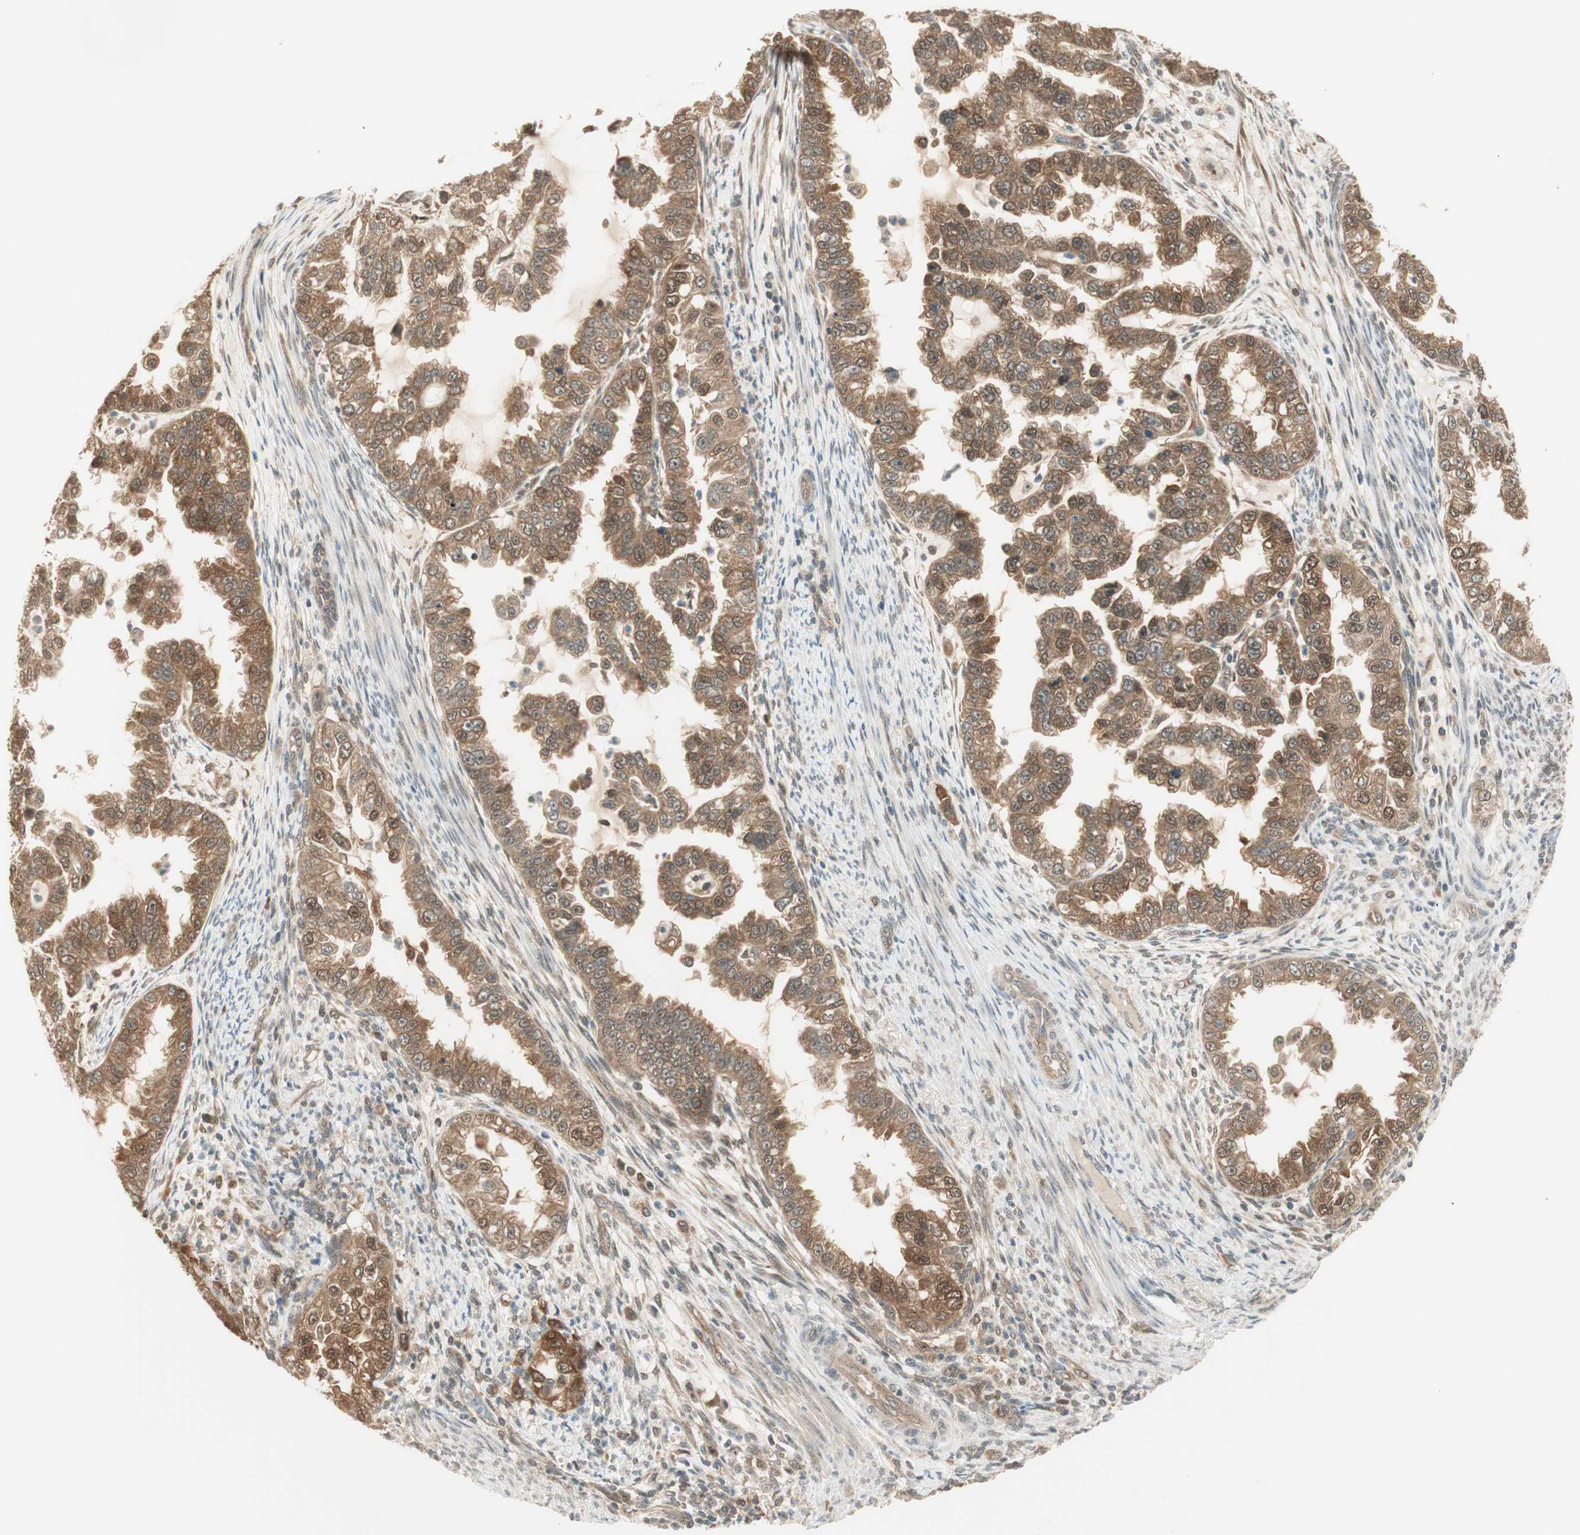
{"staining": {"intensity": "weak", "quantity": ">75%", "location": "cytoplasmic/membranous"}, "tissue": "endometrial cancer", "cell_type": "Tumor cells", "image_type": "cancer", "snomed": [{"axis": "morphology", "description": "Adenocarcinoma, NOS"}, {"axis": "topography", "description": "Endometrium"}], "caption": "About >75% of tumor cells in endometrial cancer (adenocarcinoma) demonstrate weak cytoplasmic/membranous protein positivity as visualized by brown immunohistochemical staining.", "gene": "IPO5", "patient": {"sex": "female", "age": 85}}